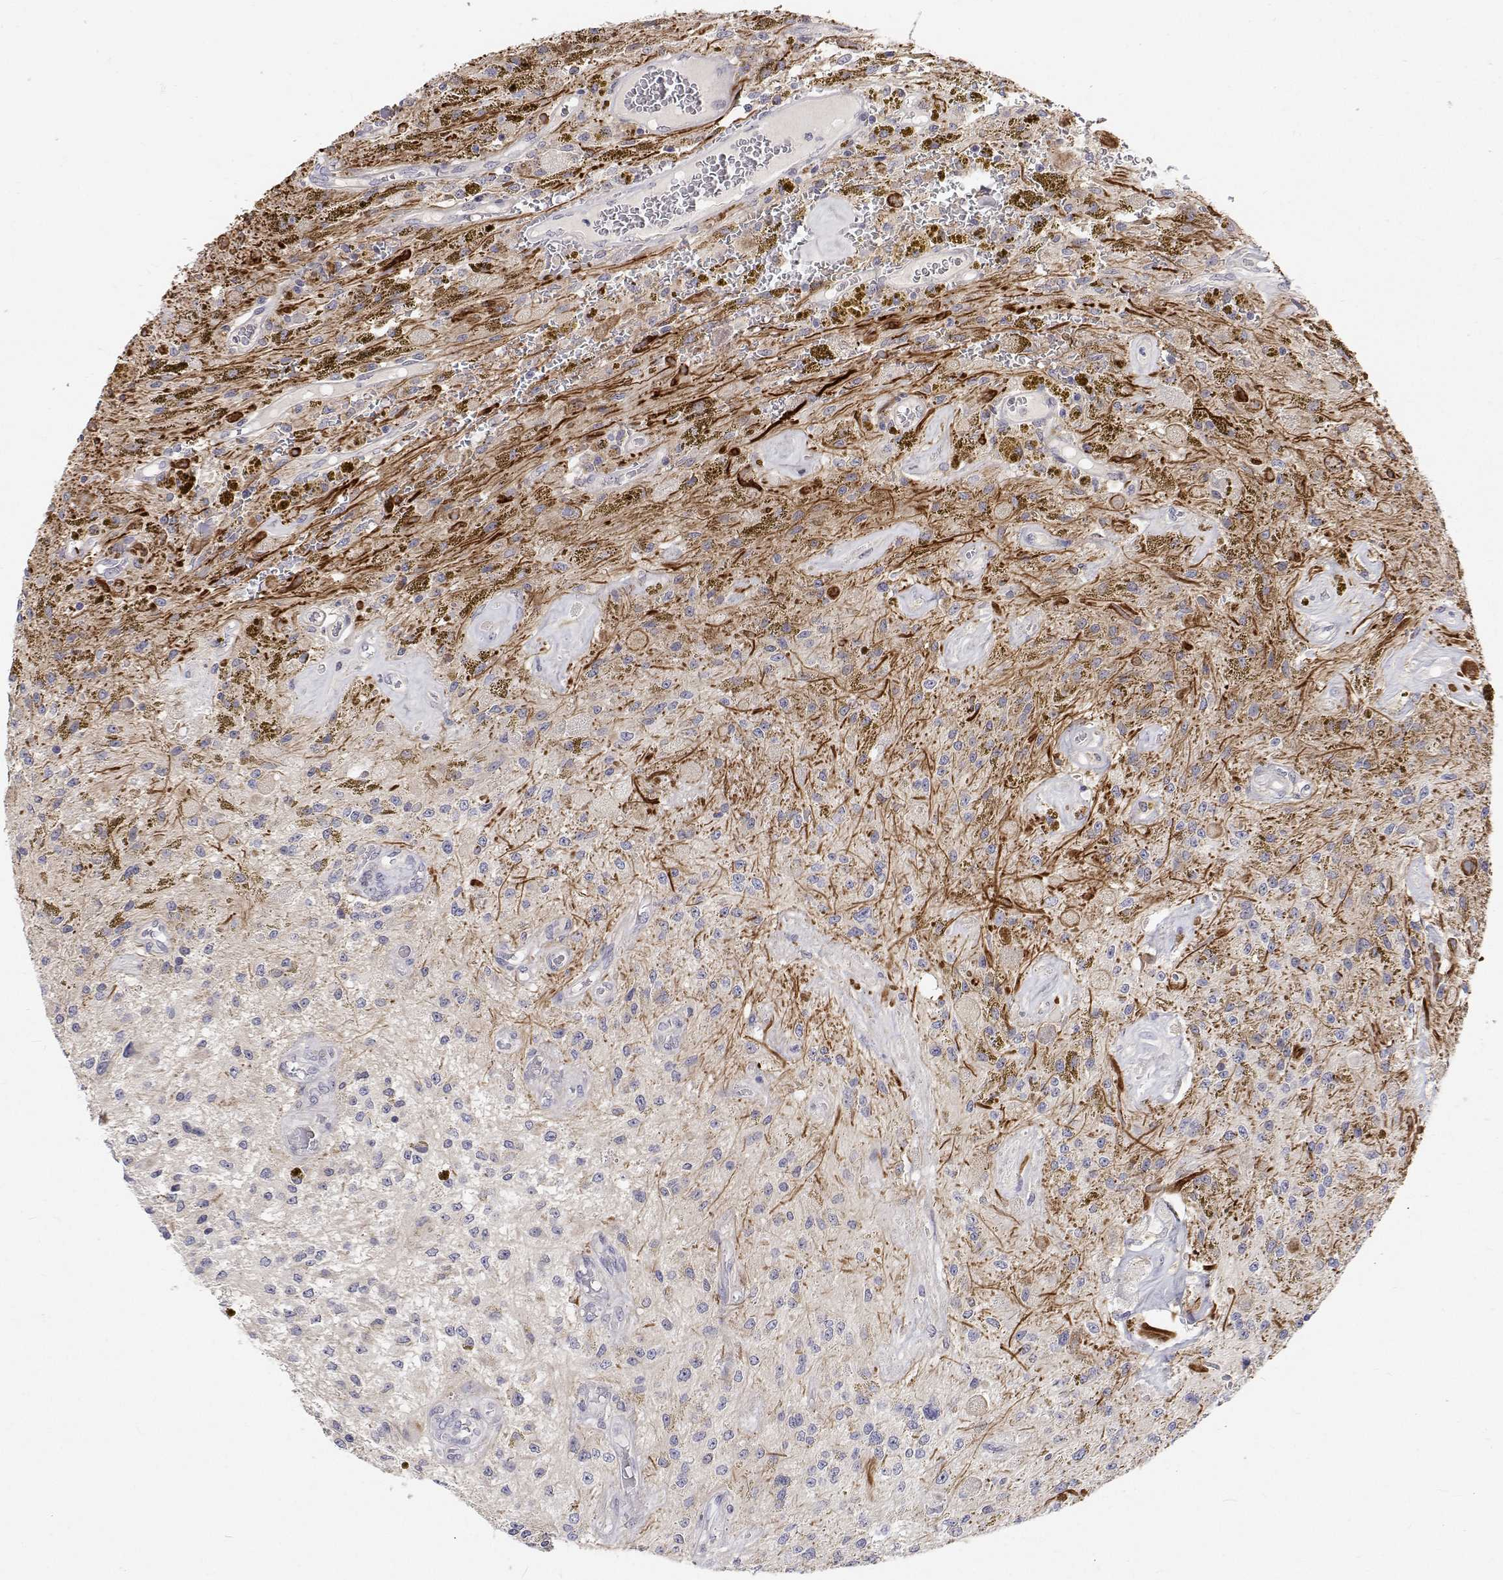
{"staining": {"intensity": "negative", "quantity": "none", "location": "none"}, "tissue": "glioma", "cell_type": "Tumor cells", "image_type": "cancer", "snomed": [{"axis": "morphology", "description": "Glioma, malignant, Low grade"}, {"axis": "topography", "description": "Cerebellum"}], "caption": "Immunohistochemistry (IHC) photomicrograph of human low-grade glioma (malignant) stained for a protein (brown), which demonstrates no expression in tumor cells.", "gene": "MYPN", "patient": {"sex": "female", "age": 14}}